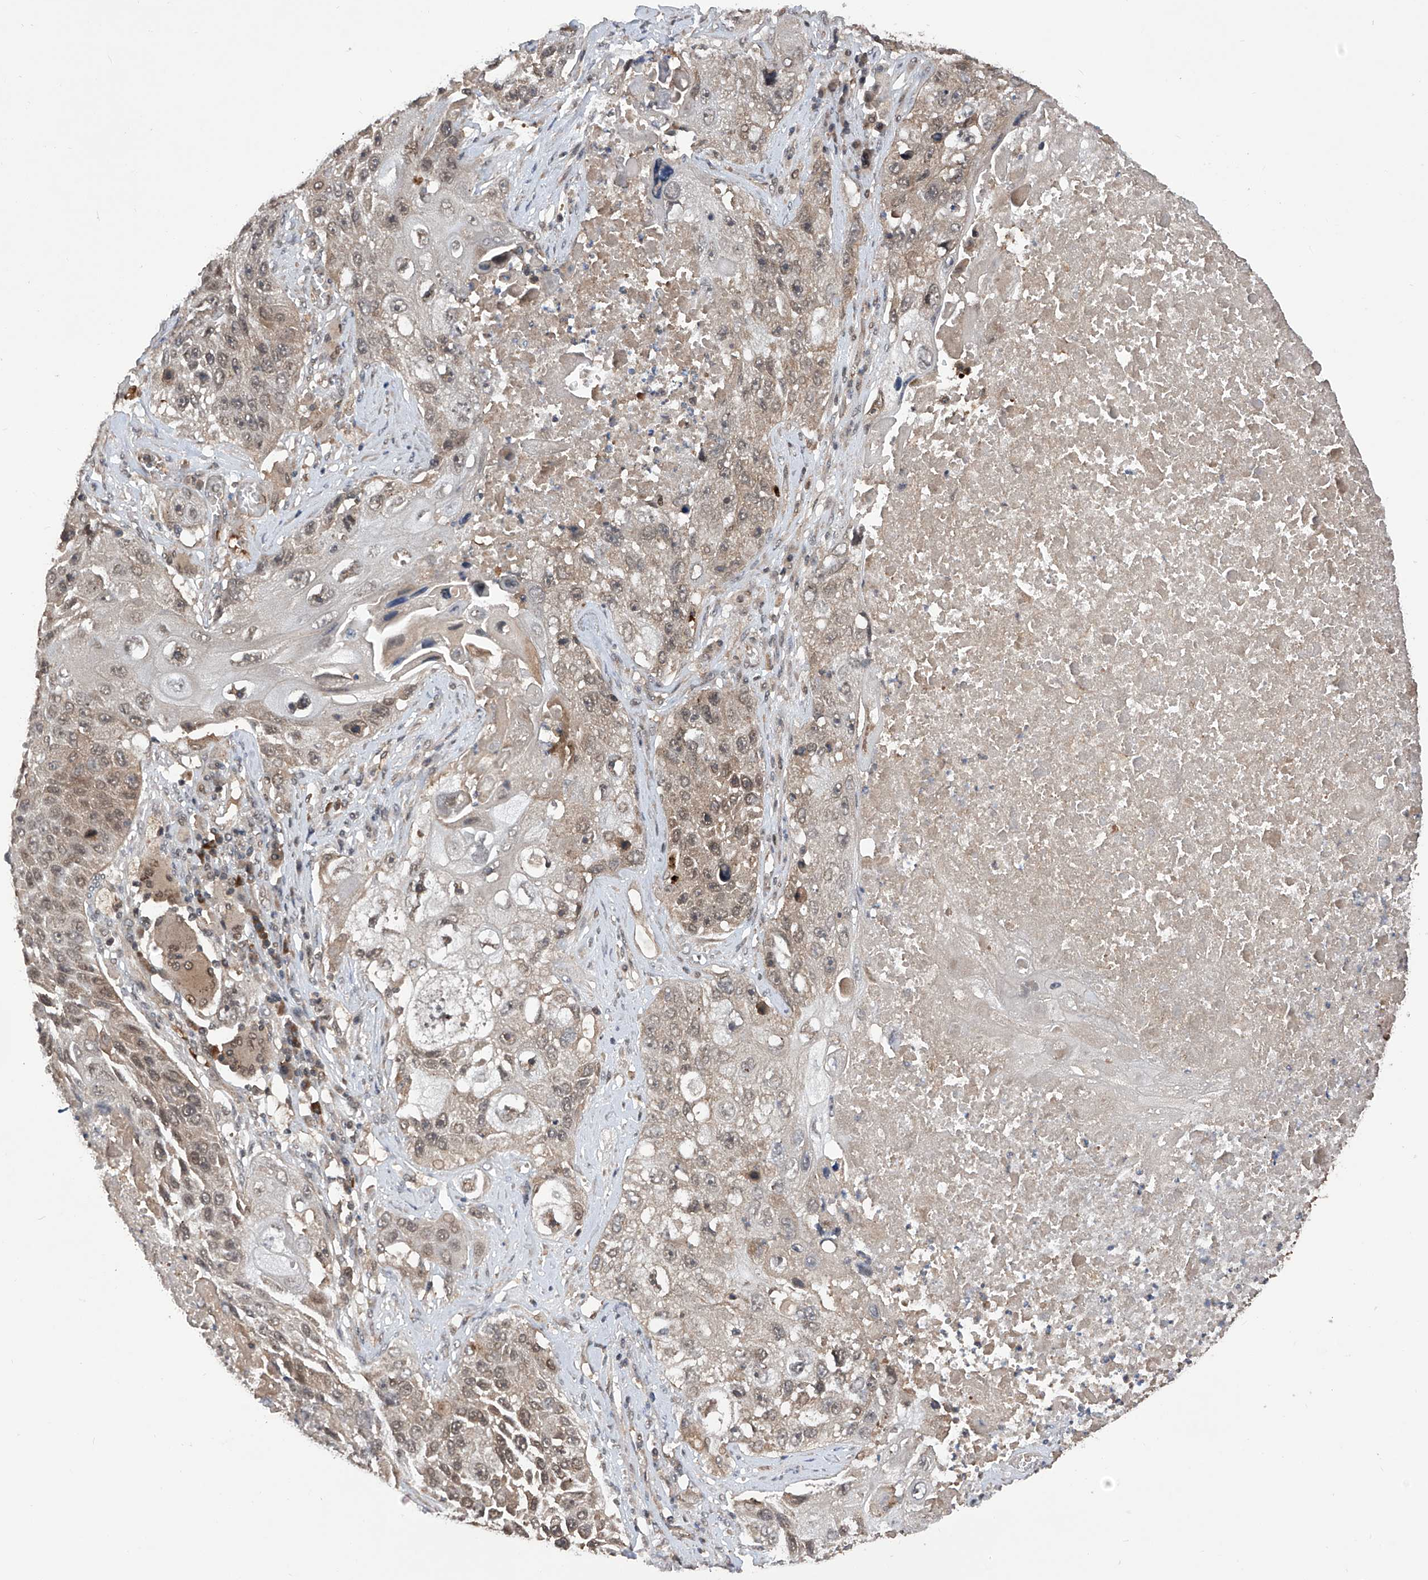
{"staining": {"intensity": "weak", "quantity": "25%-75%", "location": "cytoplasmic/membranous,nuclear"}, "tissue": "lung cancer", "cell_type": "Tumor cells", "image_type": "cancer", "snomed": [{"axis": "morphology", "description": "Squamous cell carcinoma, NOS"}, {"axis": "topography", "description": "Lung"}], "caption": "Lung cancer tissue demonstrates weak cytoplasmic/membranous and nuclear staining in about 25%-75% of tumor cells", "gene": "LYSMD4", "patient": {"sex": "male", "age": 61}}